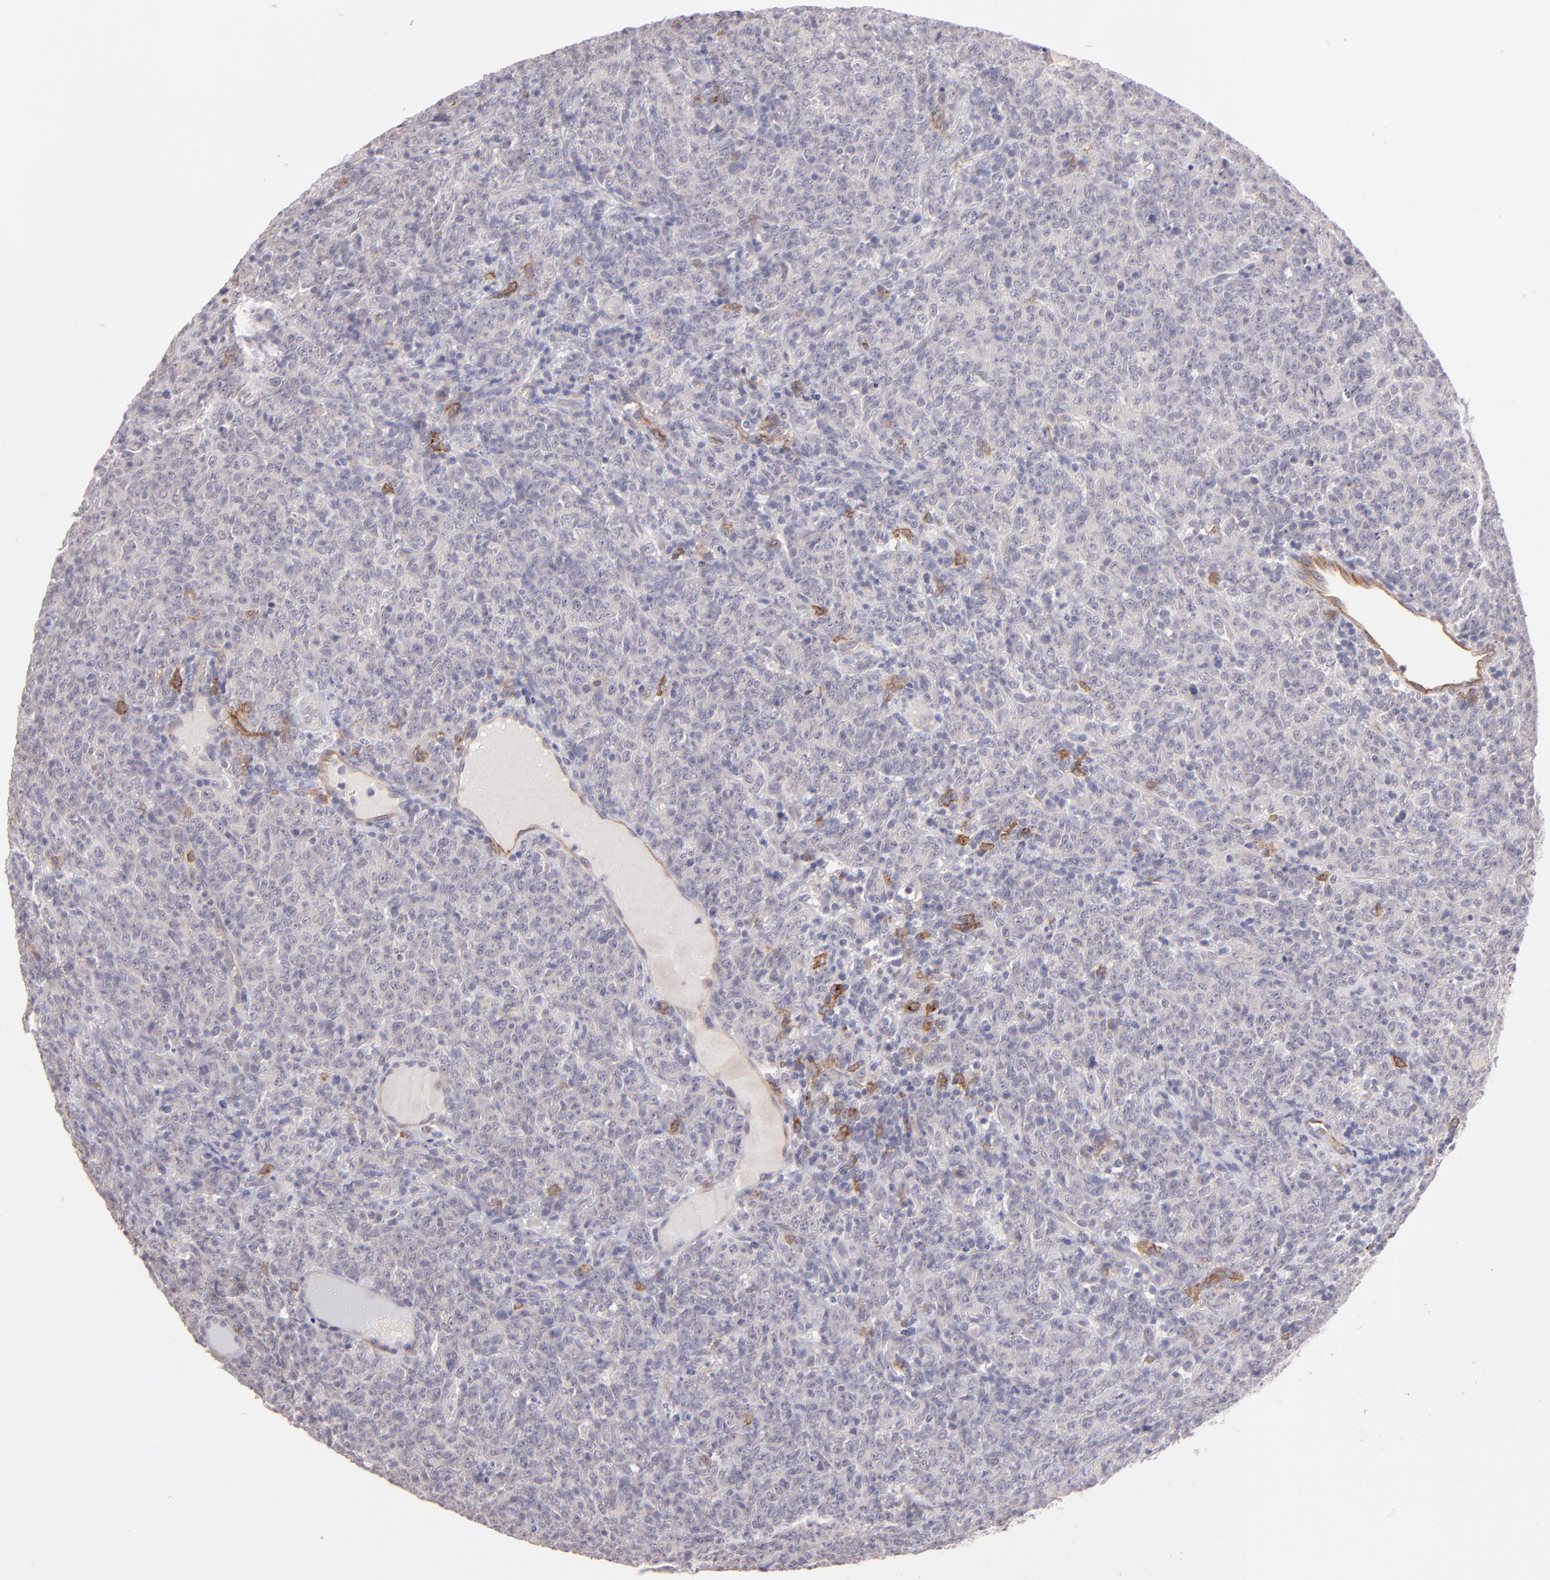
{"staining": {"intensity": "negative", "quantity": "none", "location": "none"}, "tissue": "lymphoma", "cell_type": "Tumor cells", "image_type": "cancer", "snomed": [{"axis": "morphology", "description": "Malignant lymphoma, non-Hodgkin's type, High grade"}, {"axis": "topography", "description": "Tonsil"}], "caption": "IHC image of lymphoma stained for a protein (brown), which demonstrates no expression in tumor cells.", "gene": "THBD", "patient": {"sex": "female", "age": 36}}